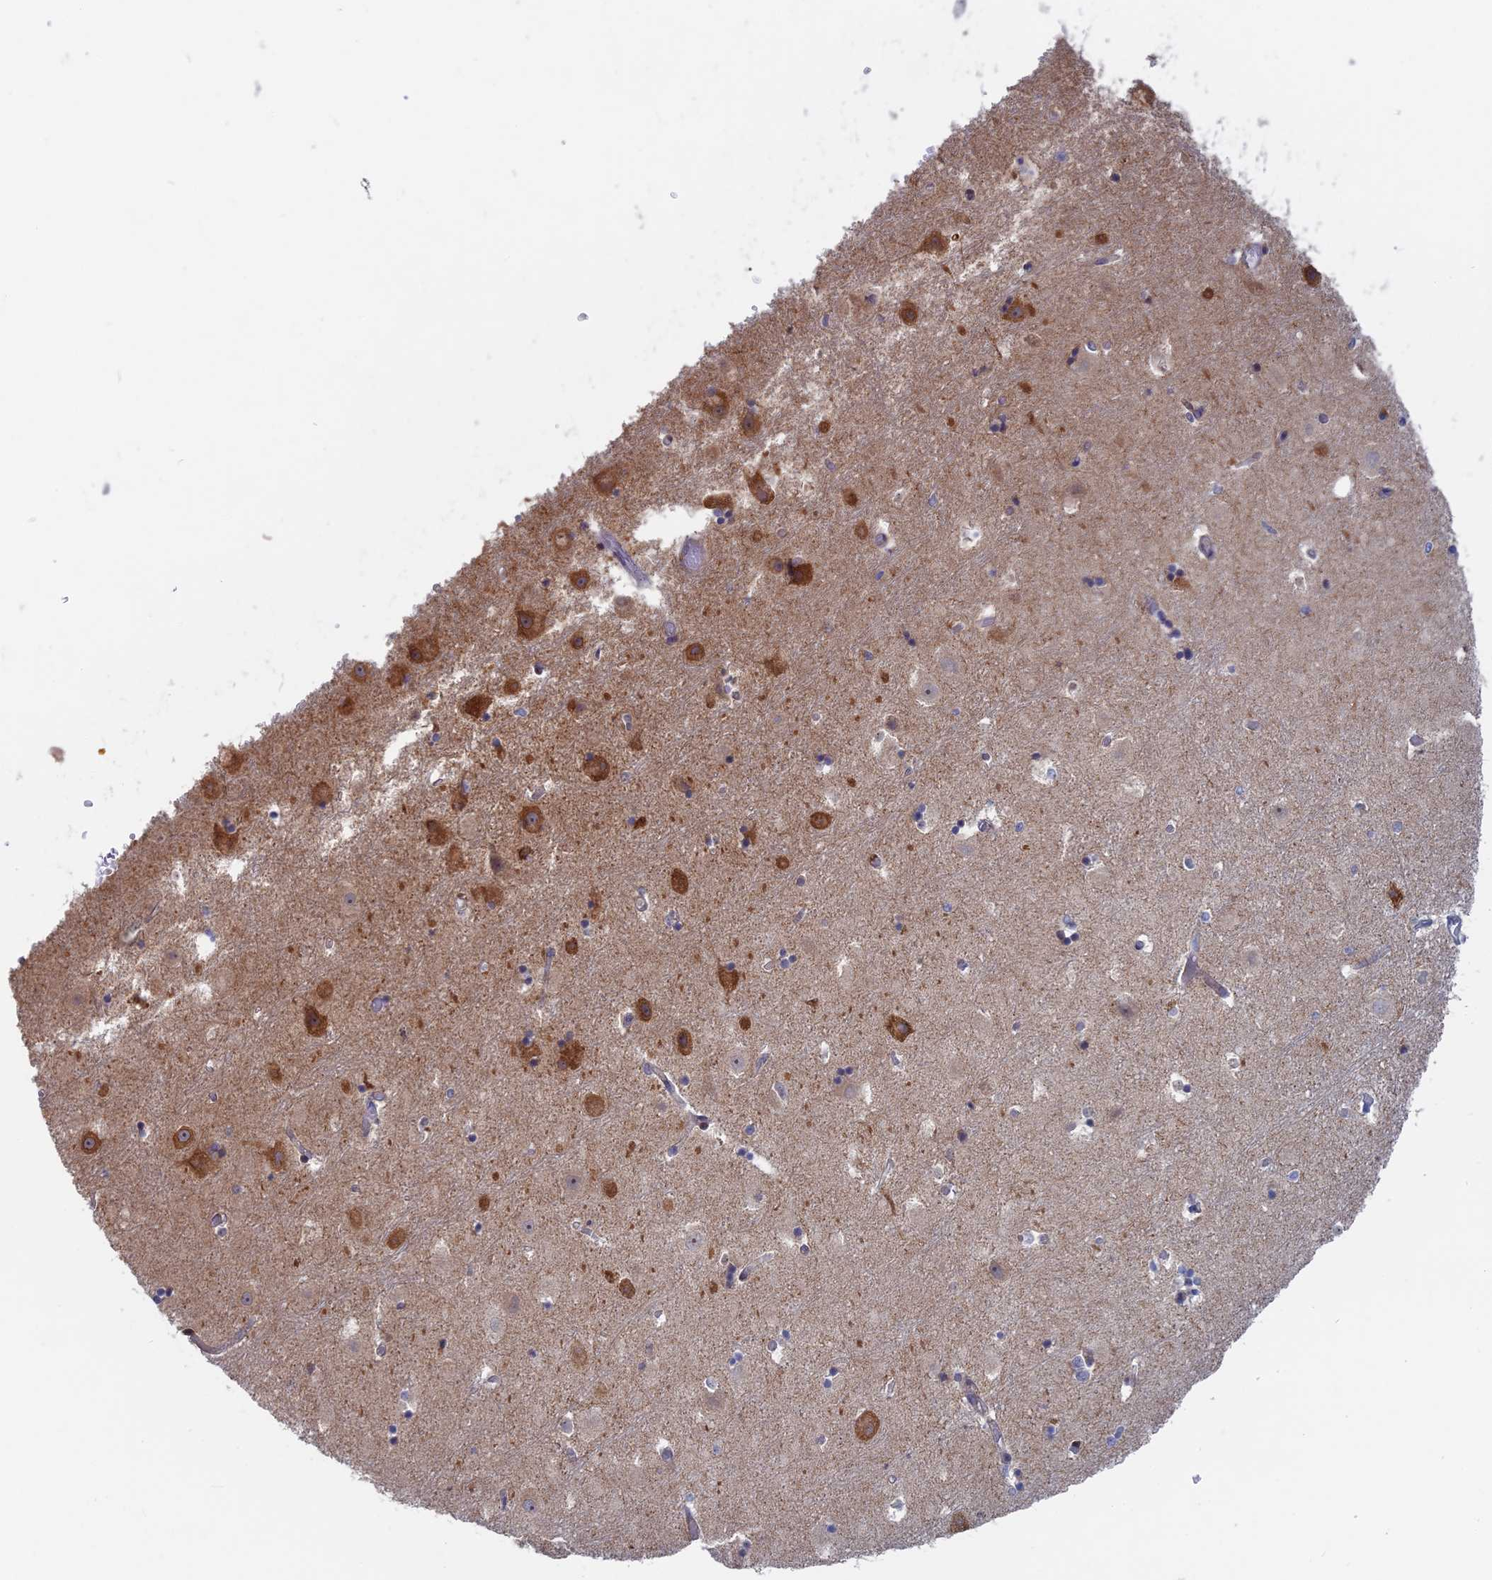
{"staining": {"intensity": "negative", "quantity": "none", "location": "none"}, "tissue": "hippocampus", "cell_type": "Glial cells", "image_type": "normal", "snomed": [{"axis": "morphology", "description": "Normal tissue, NOS"}, {"axis": "topography", "description": "Hippocampus"}], "caption": "IHC image of normal hippocampus: human hippocampus stained with DAB (3,3'-diaminobenzidine) shows no significant protein expression in glial cells.", "gene": "TBC1D30", "patient": {"sex": "female", "age": 52}}